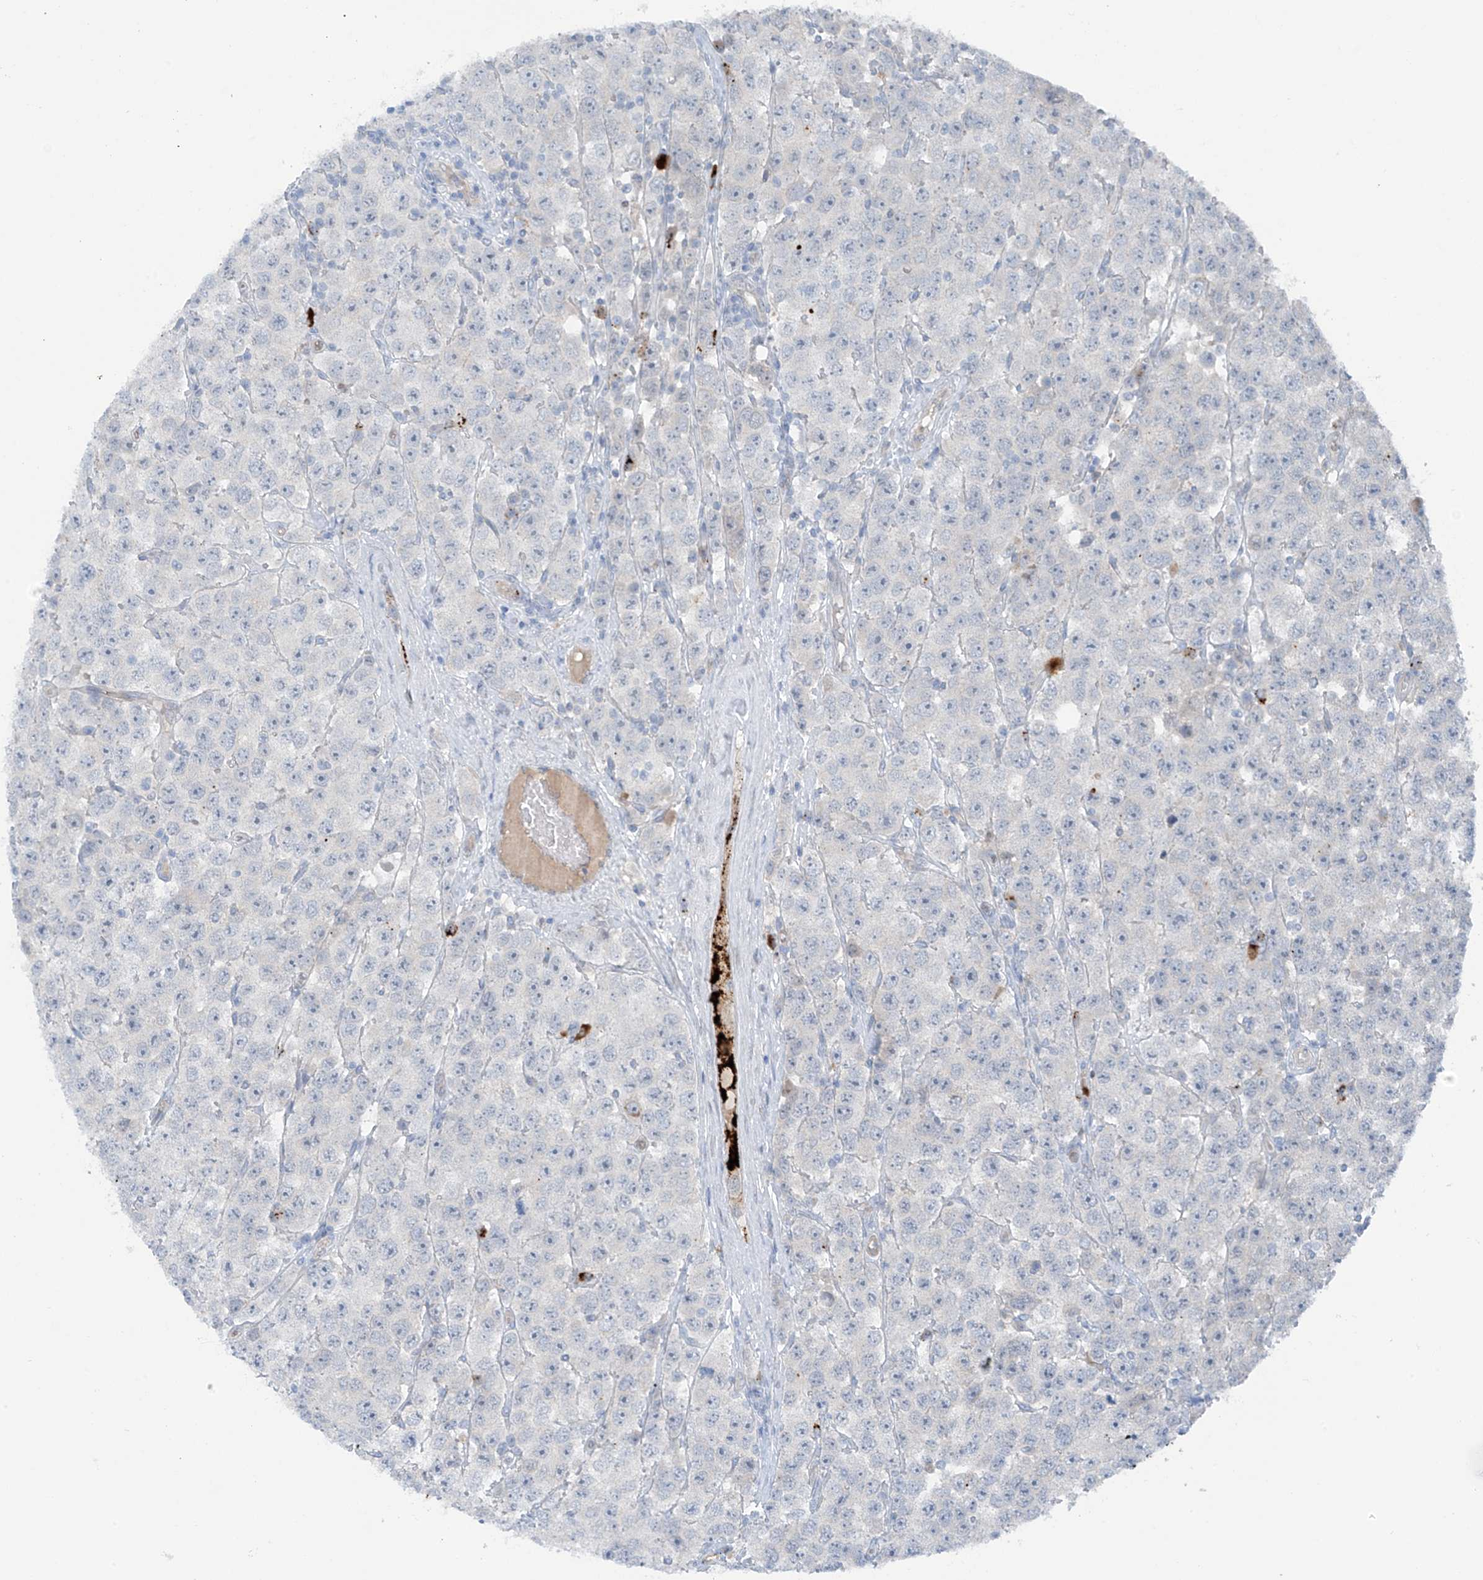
{"staining": {"intensity": "negative", "quantity": "none", "location": "none"}, "tissue": "testis cancer", "cell_type": "Tumor cells", "image_type": "cancer", "snomed": [{"axis": "morphology", "description": "Seminoma, NOS"}, {"axis": "topography", "description": "Testis"}], "caption": "An IHC image of seminoma (testis) is shown. There is no staining in tumor cells of seminoma (testis). Nuclei are stained in blue.", "gene": "ZNF793", "patient": {"sex": "male", "age": 28}}